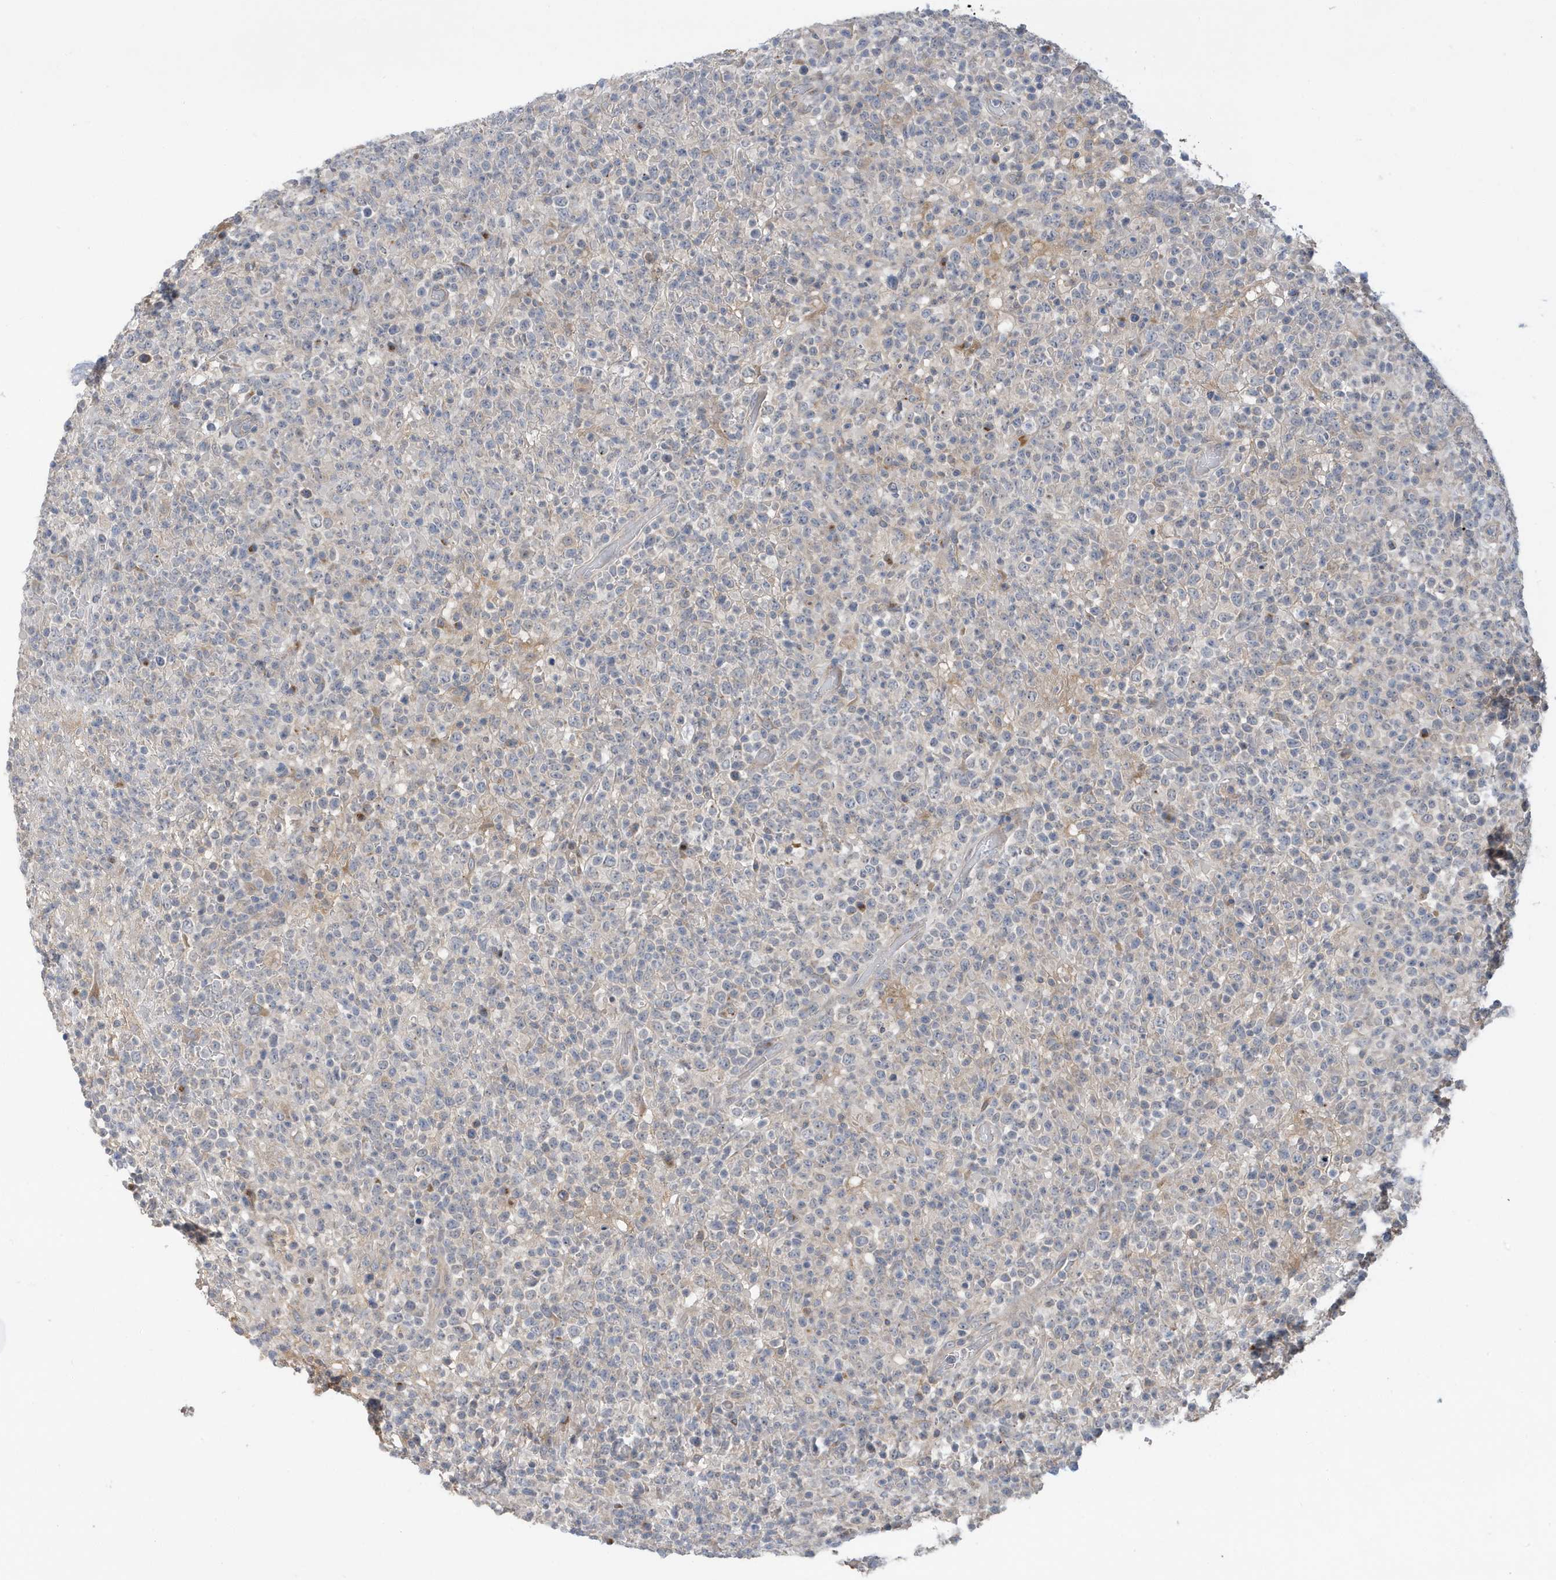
{"staining": {"intensity": "negative", "quantity": "none", "location": "none"}, "tissue": "lymphoma", "cell_type": "Tumor cells", "image_type": "cancer", "snomed": [{"axis": "morphology", "description": "Malignant lymphoma, non-Hodgkin's type, High grade"}, {"axis": "topography", "description": "Colon"}], "caption": "The image demonstrates no significant expression in tumor cells of high-grade malignant lymphoma, non-Hodgkin's type.", "gene": "LAPTM4A", "patient": {"sex": "female", "age": 53}}